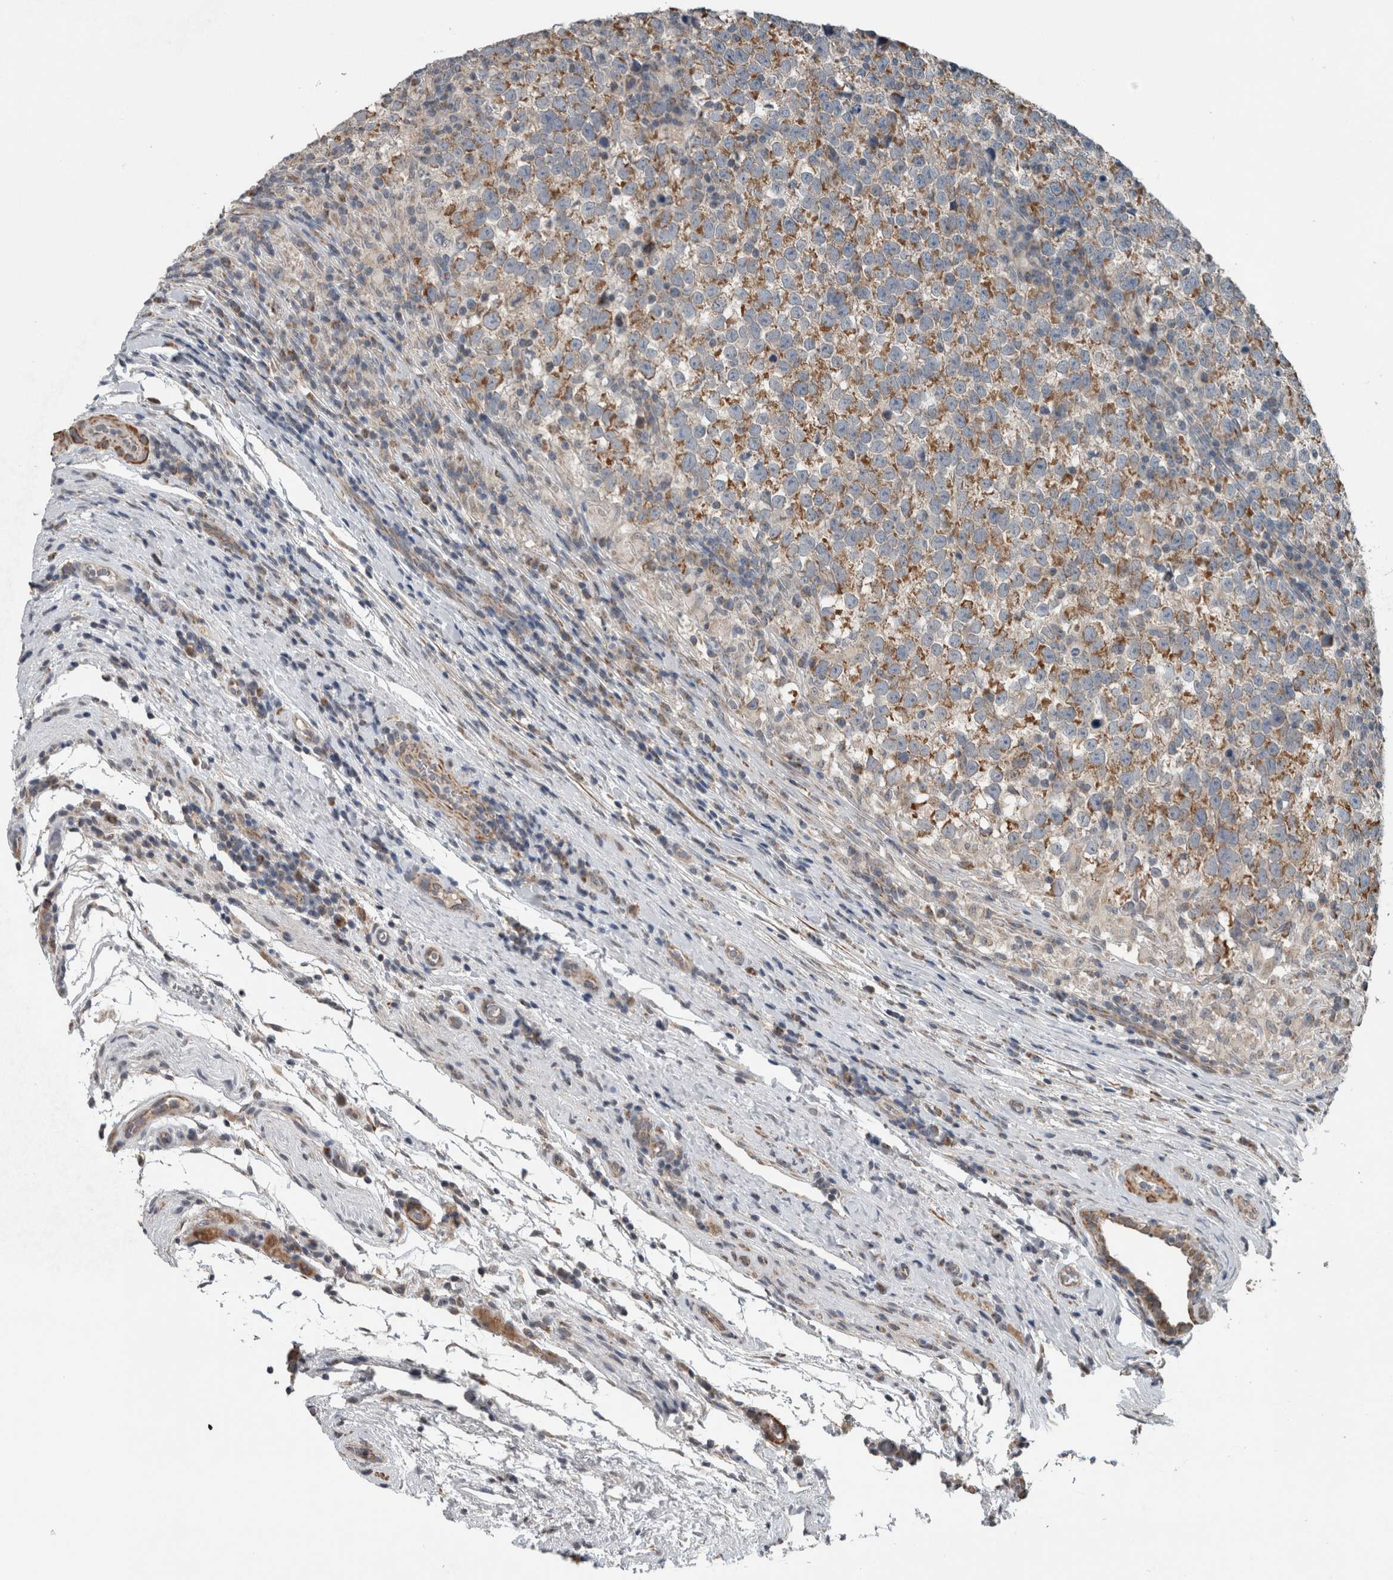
{"staining": {"intensity": "moderate", "quantity": ">75%", "location": "cytoplasmic/membranous"}, "tissue": "testis cancer", "cell_type": "Tumor cells", "image_type": "cancer", "snomed": [{"axis": "morphology", "description": "Normal tissue, NOS"}, {"axis": "morphology", "description": "Seminoma, NOS"}, {"axis": "topography", "description": "Testis"}], "caption": "Immunohistochemistry (IHC) of testis cancer shows medium levels of moderate cytoplasmic/membranous expression in approximately >75% of tumor cells.", "gene": "ARMC1", "patient": {"sex": "male", "age": 43}}